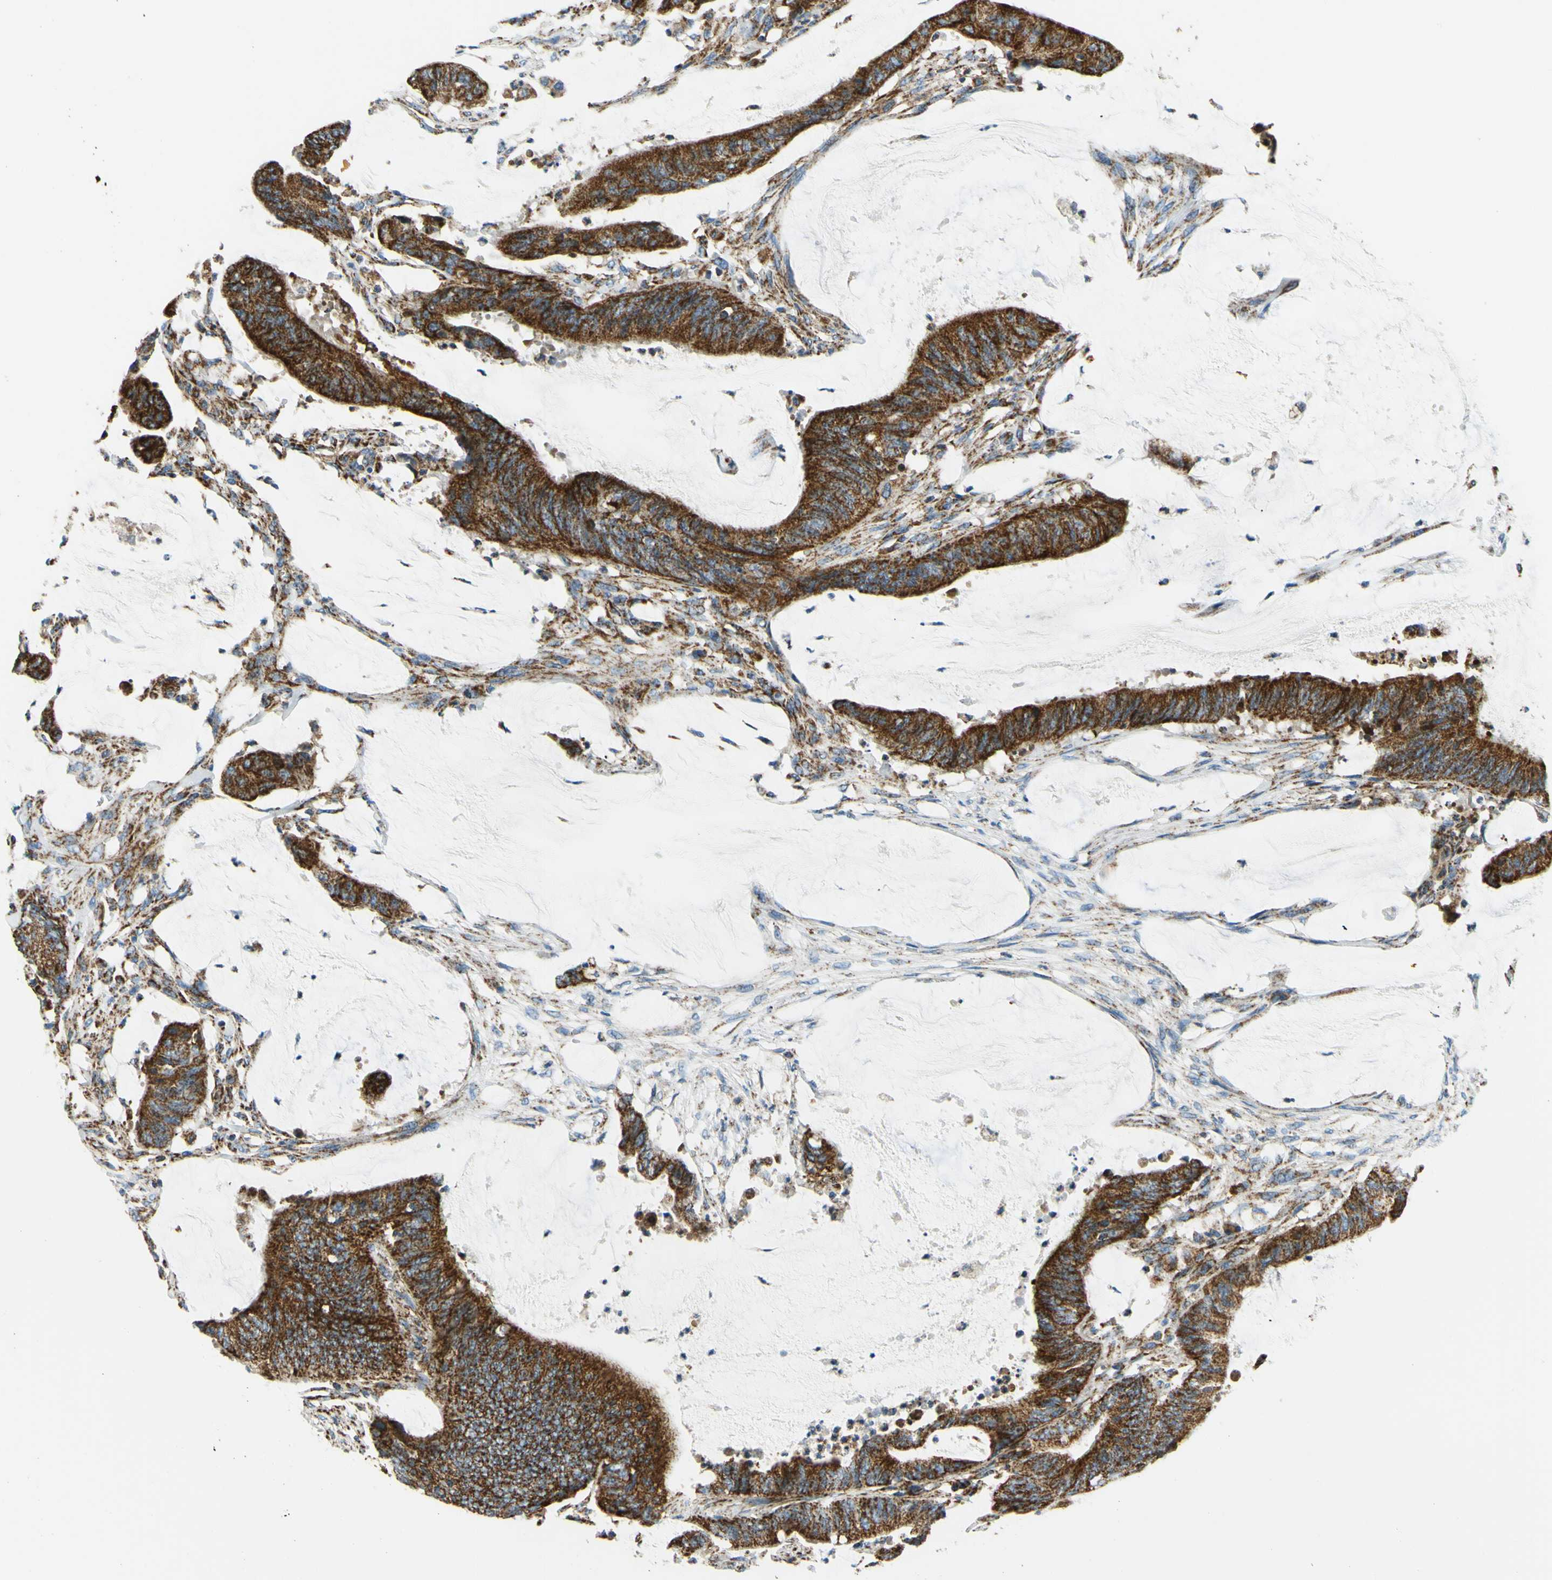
{"staining": {"intensity": "strong", "quantity": ">75%", "location": "cytoplasmic/membranous"}, "tissue": "colorectal cancer", "cell_type": "Tumor cells", "image_type": "cancer", "snomed": [{"axis": "morphology", "description": "Adenocarcinoma, NOS"}, {"axis": "topography", "description": "Rectum"}], "caption": "A photomicrograph of human colorectal cancer stained for a protein exhibits strong cytoplasmic/membranous brown staining in tumor cells.", "gene": "MAVS", "patient": {"sex": "female", "age": 66}}